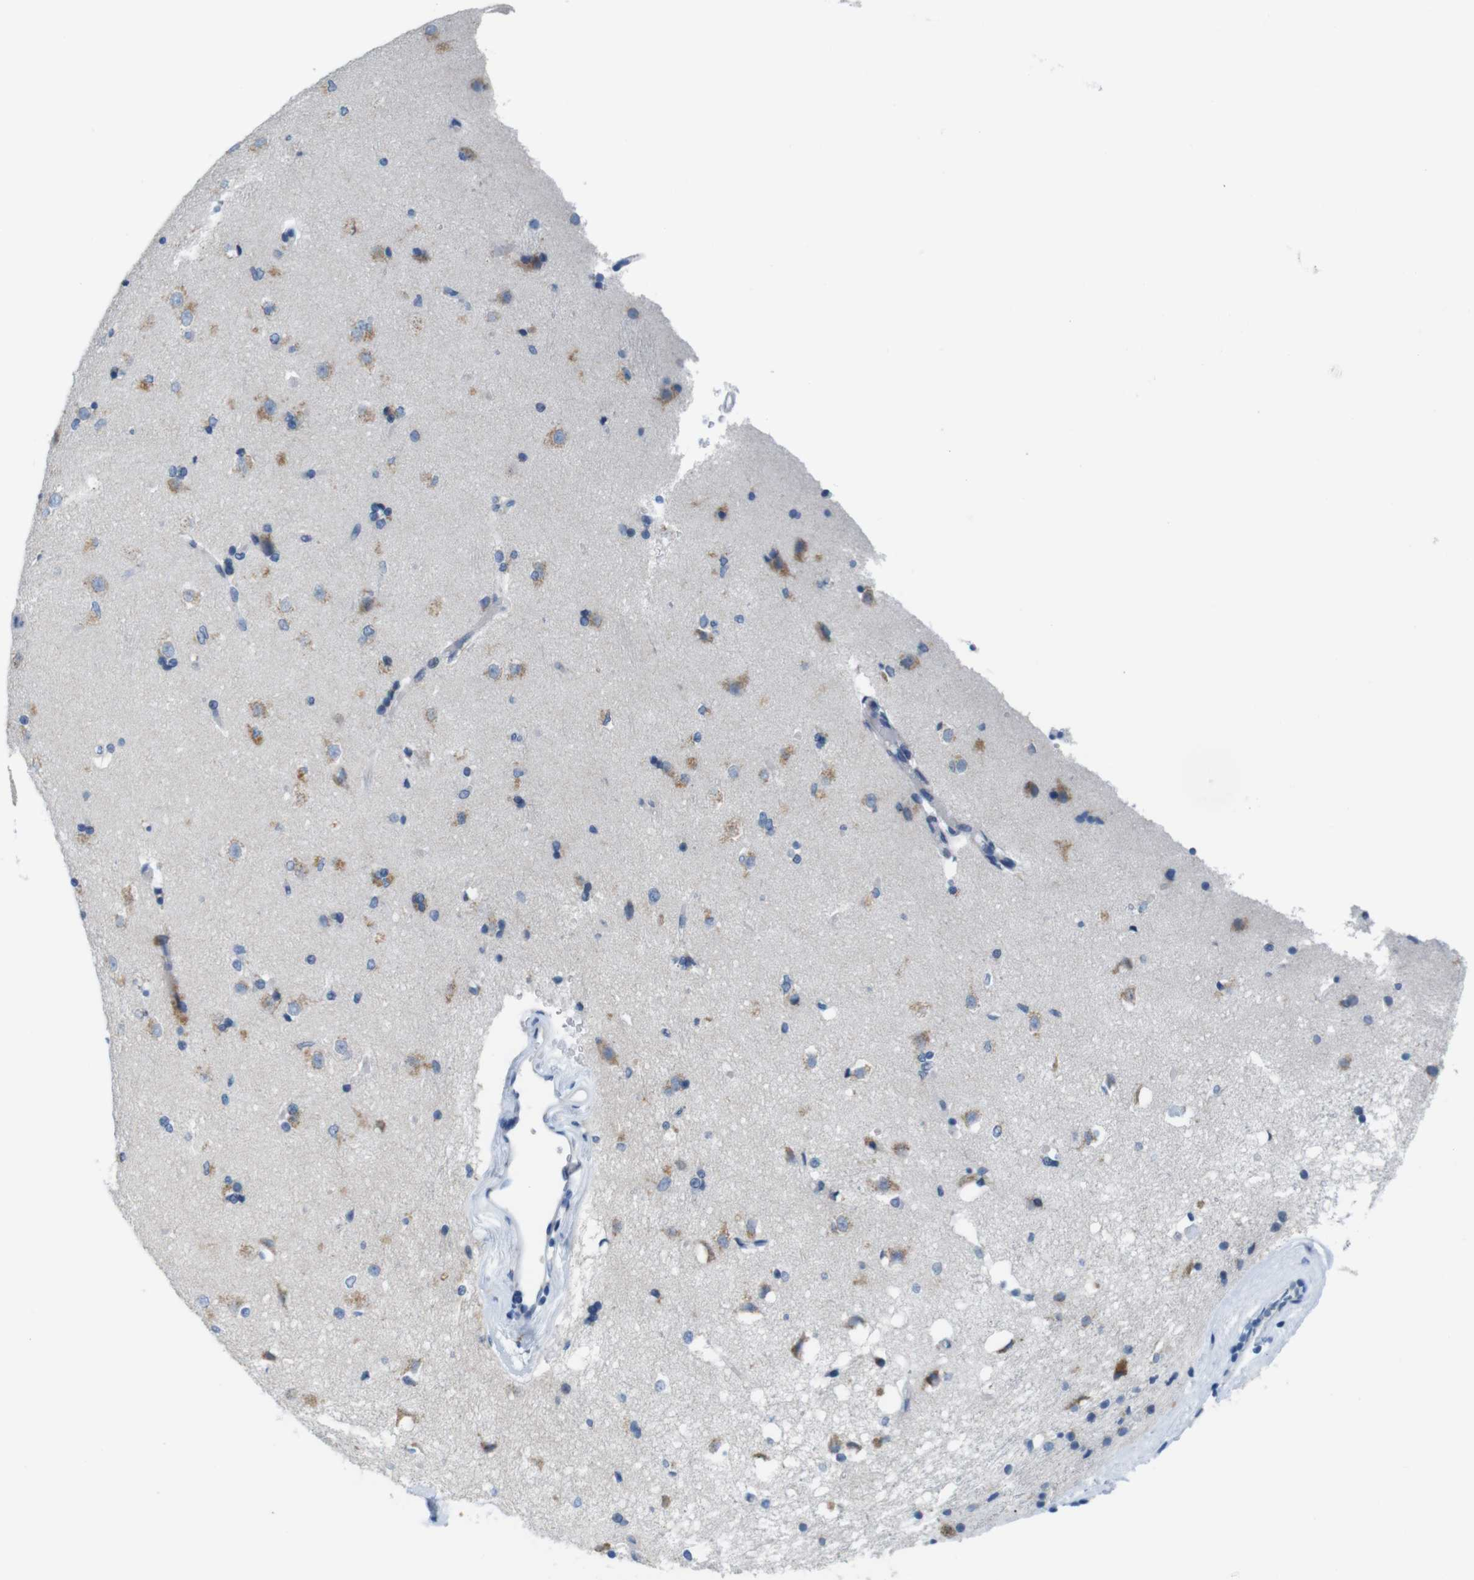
{"staining": {"intensity": "moderate", "quantity": "<25%", "location": "cytoplasmic/membranous"}, "tissue": "caudate", "cell_type": "Glial cells", "image_type": "normal", "snomed": [{"axis": "morphology", "description": "Normal tissue, NOS"}, {"axis": "topography", "description": "Lateral ventricle wall"}], "caption": "Protein expression analysis of benign human caudate reveals moderate cytoplasmic/membranous staining in about <25% of glial cells.", "gene": "GOLGA2", "patient": {"sex": "female", "age": 19}}